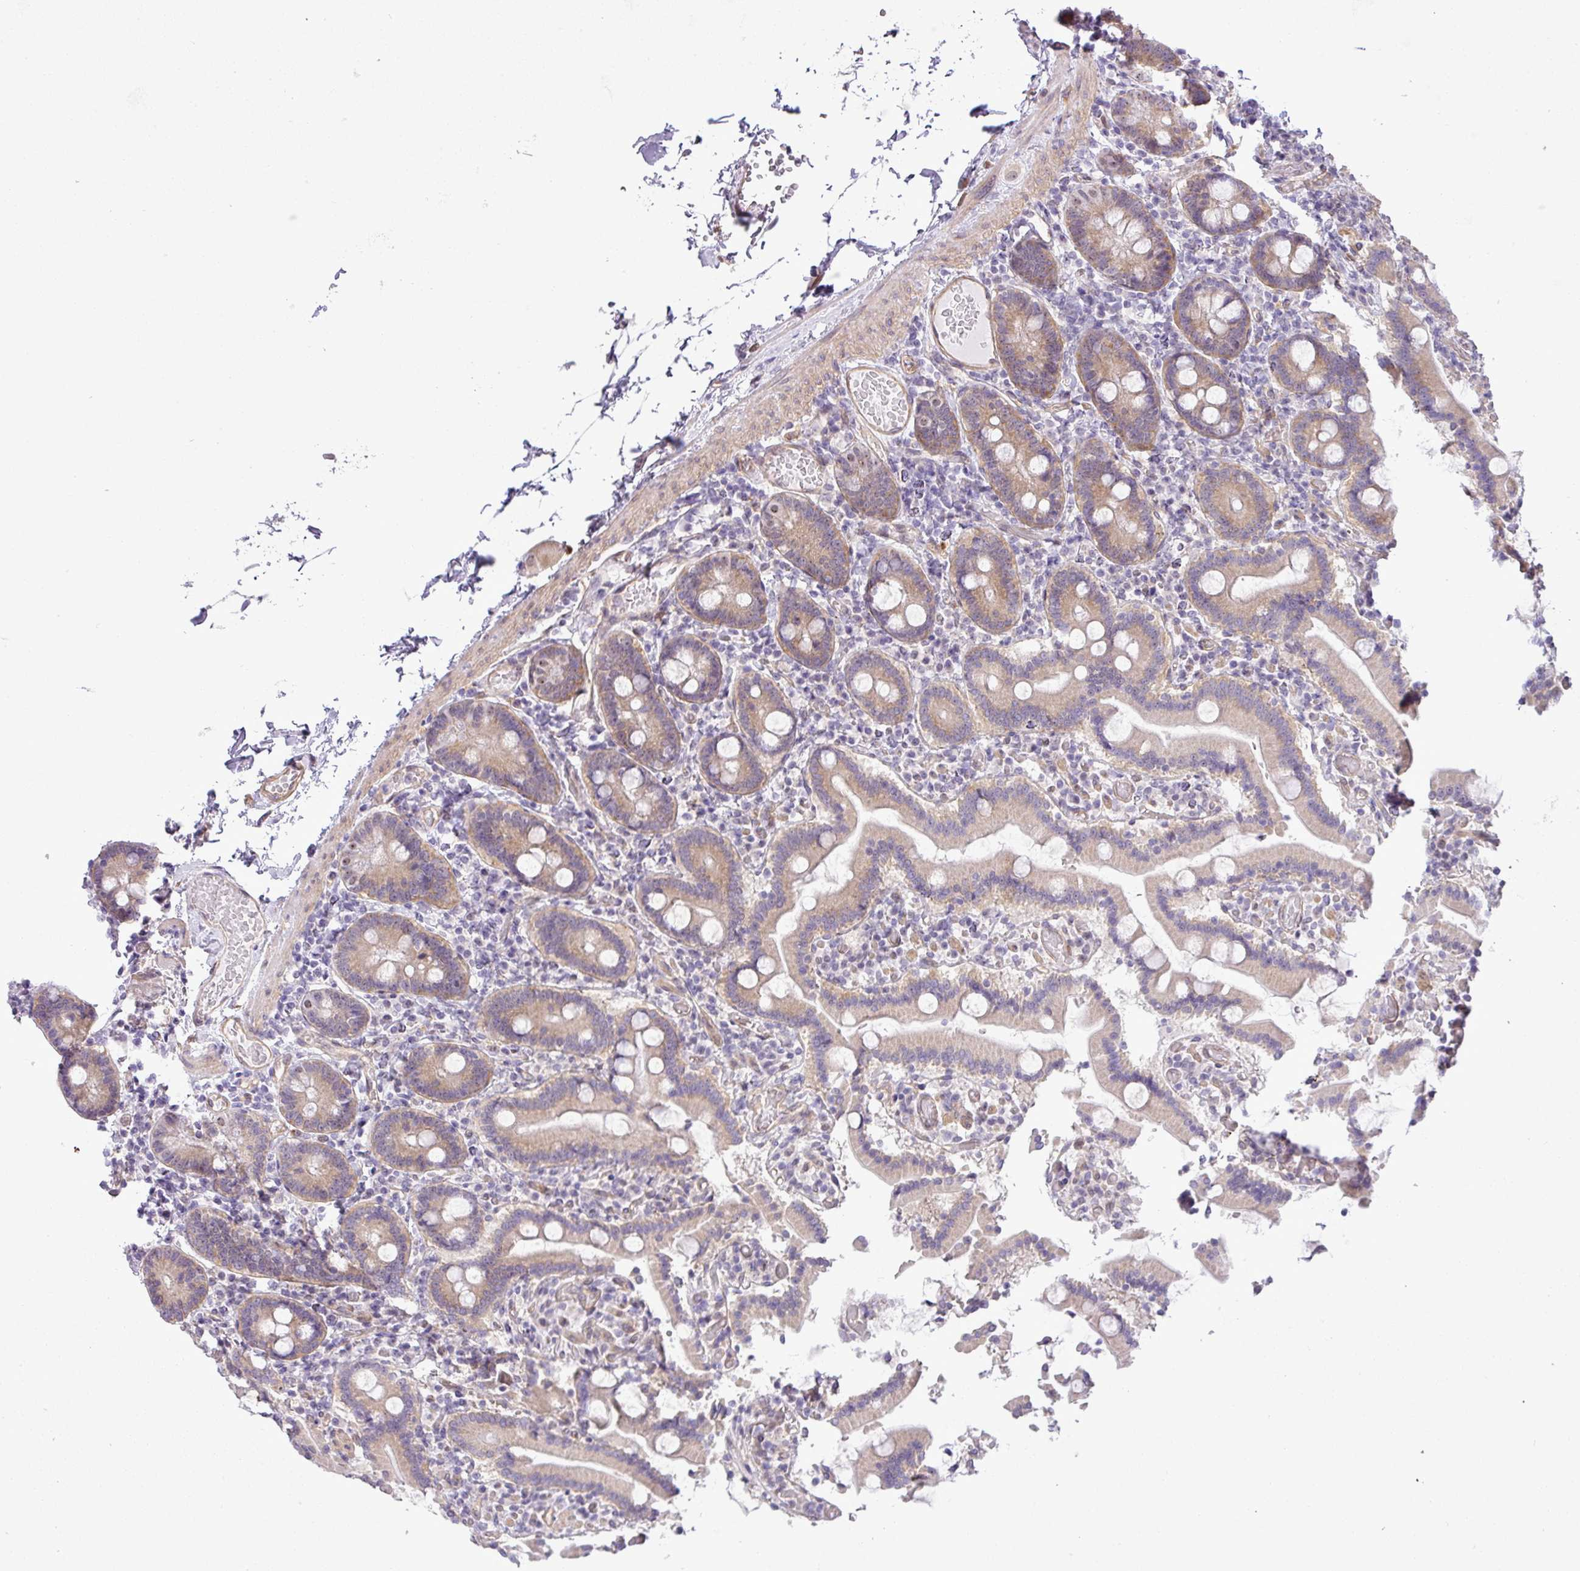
{"staining": {"intensity": "moderate", "quantity": ">75%", "location": "cytoplasmic/membranous"}, "tissue": "duodenum", "cell_type": "Glandular cells", "image_type": "normal", "snomed": [{"axis": "morphology", "description": "Normal tissue, NOS"}, {"axis": "topography", "description": "Duodenum"}], "caption": "Immunohistochemical staining of normal human duodenum displays moderate cytoplasmic/membranous protein staining in approximately >75% of glandular cells.", "gene": "MAK16", "patient": {"sex": "male", "age": 55}}